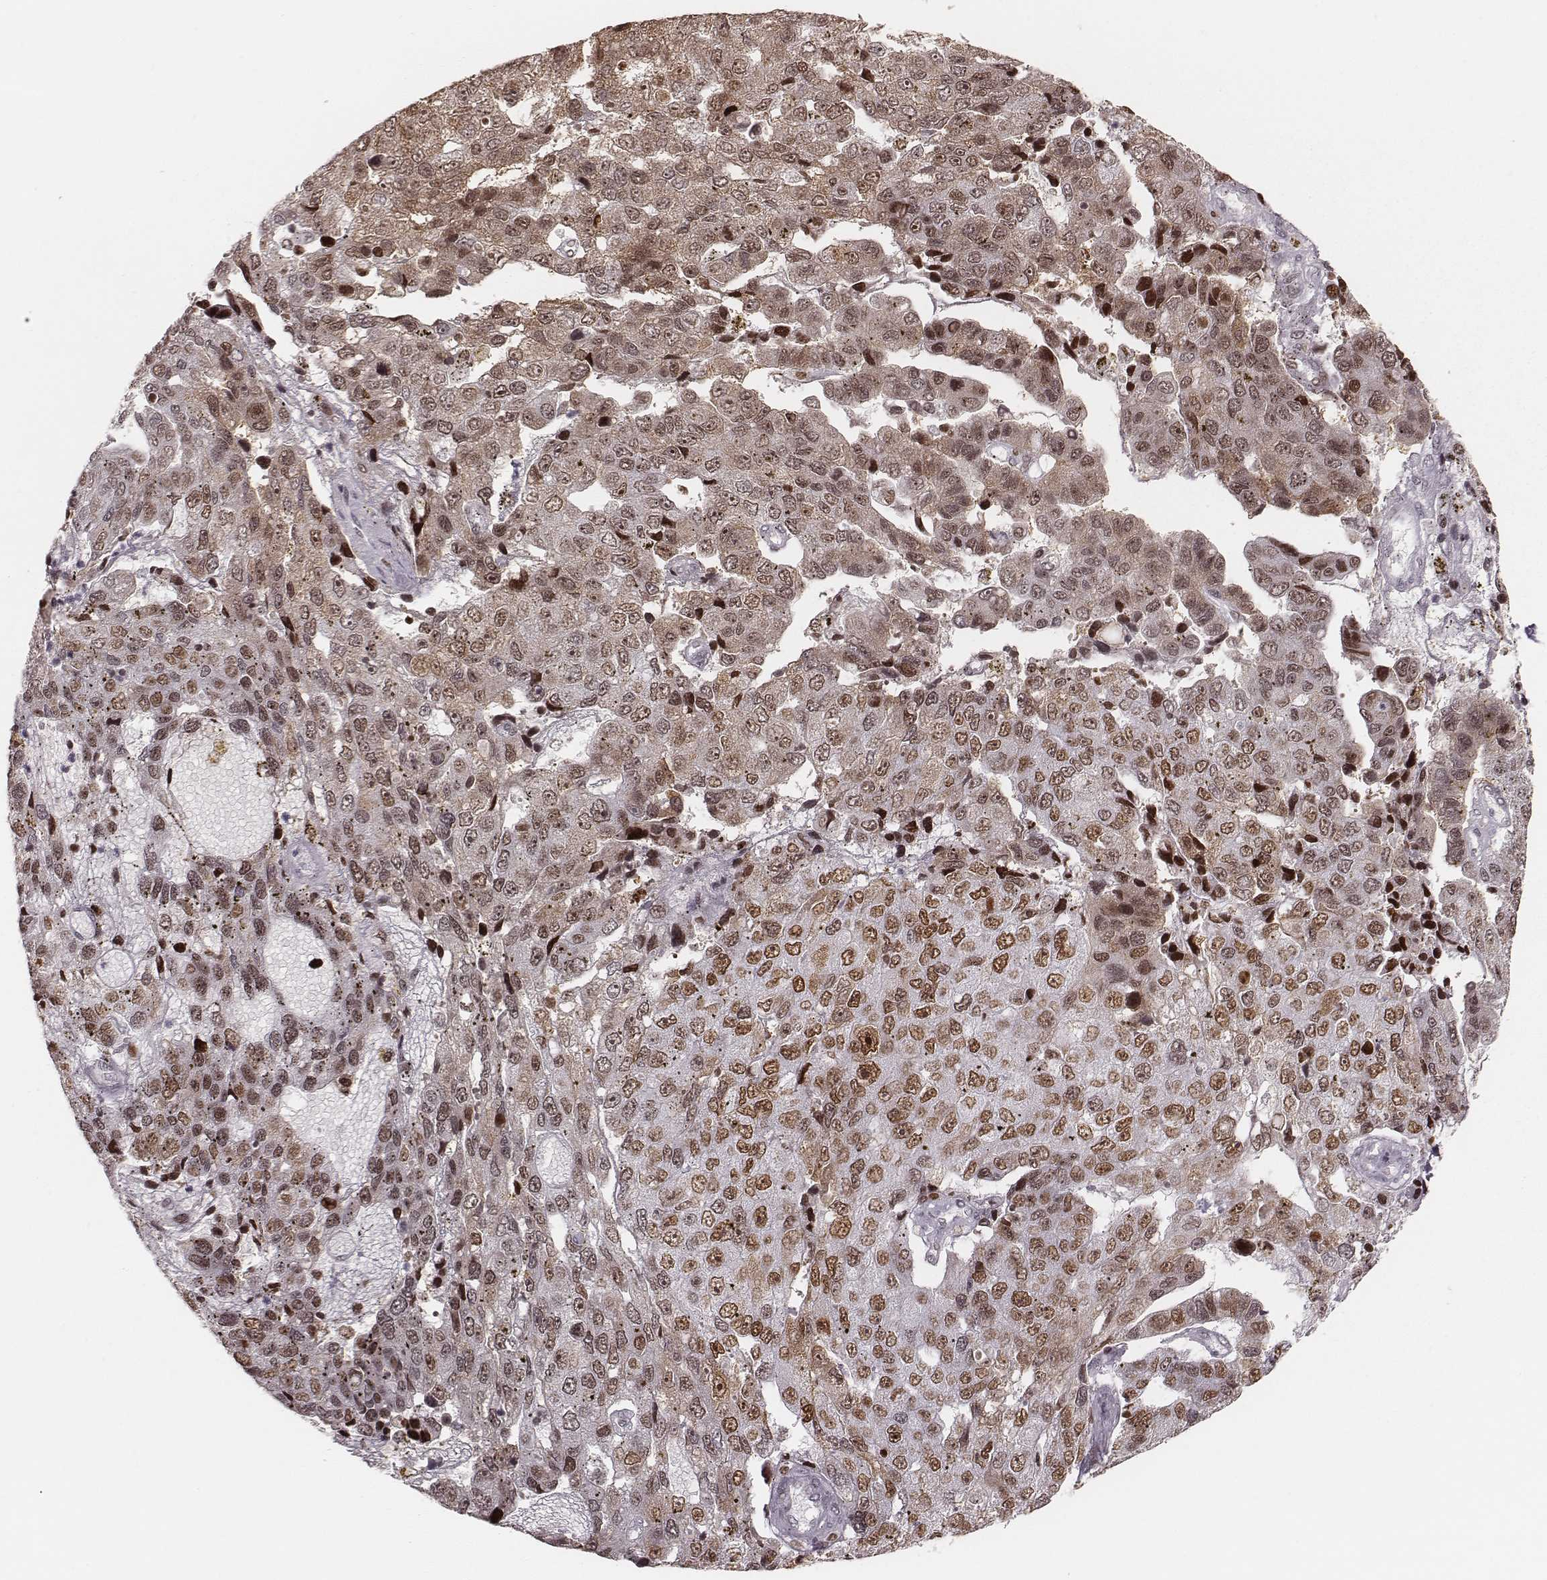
{"staining": {"intensity": "moderate", "quantity": ">75%", "location": "nuclear"}, "tissue": "pancreatic cancer", "cell_type": "Tumor cells", "image_type": "cancer", "snomed": [{"axis": "morphology", "description": "Adenocarcinoma, NOS"}, {"axis": "topography", "description": "Pancreas"}], "caption": "Immunohistochemical staining of human adenocarcinoma (pancreatic) exhibits medium levels of moderate nuclear staining in about >75% of tumor cells. (Stains: DAB in brown, nuclei in blue, Microscopy: brightfield microscopy at high magnification).", "gene": "PARP1", "patient": {"sex": "female", "age": 61}}